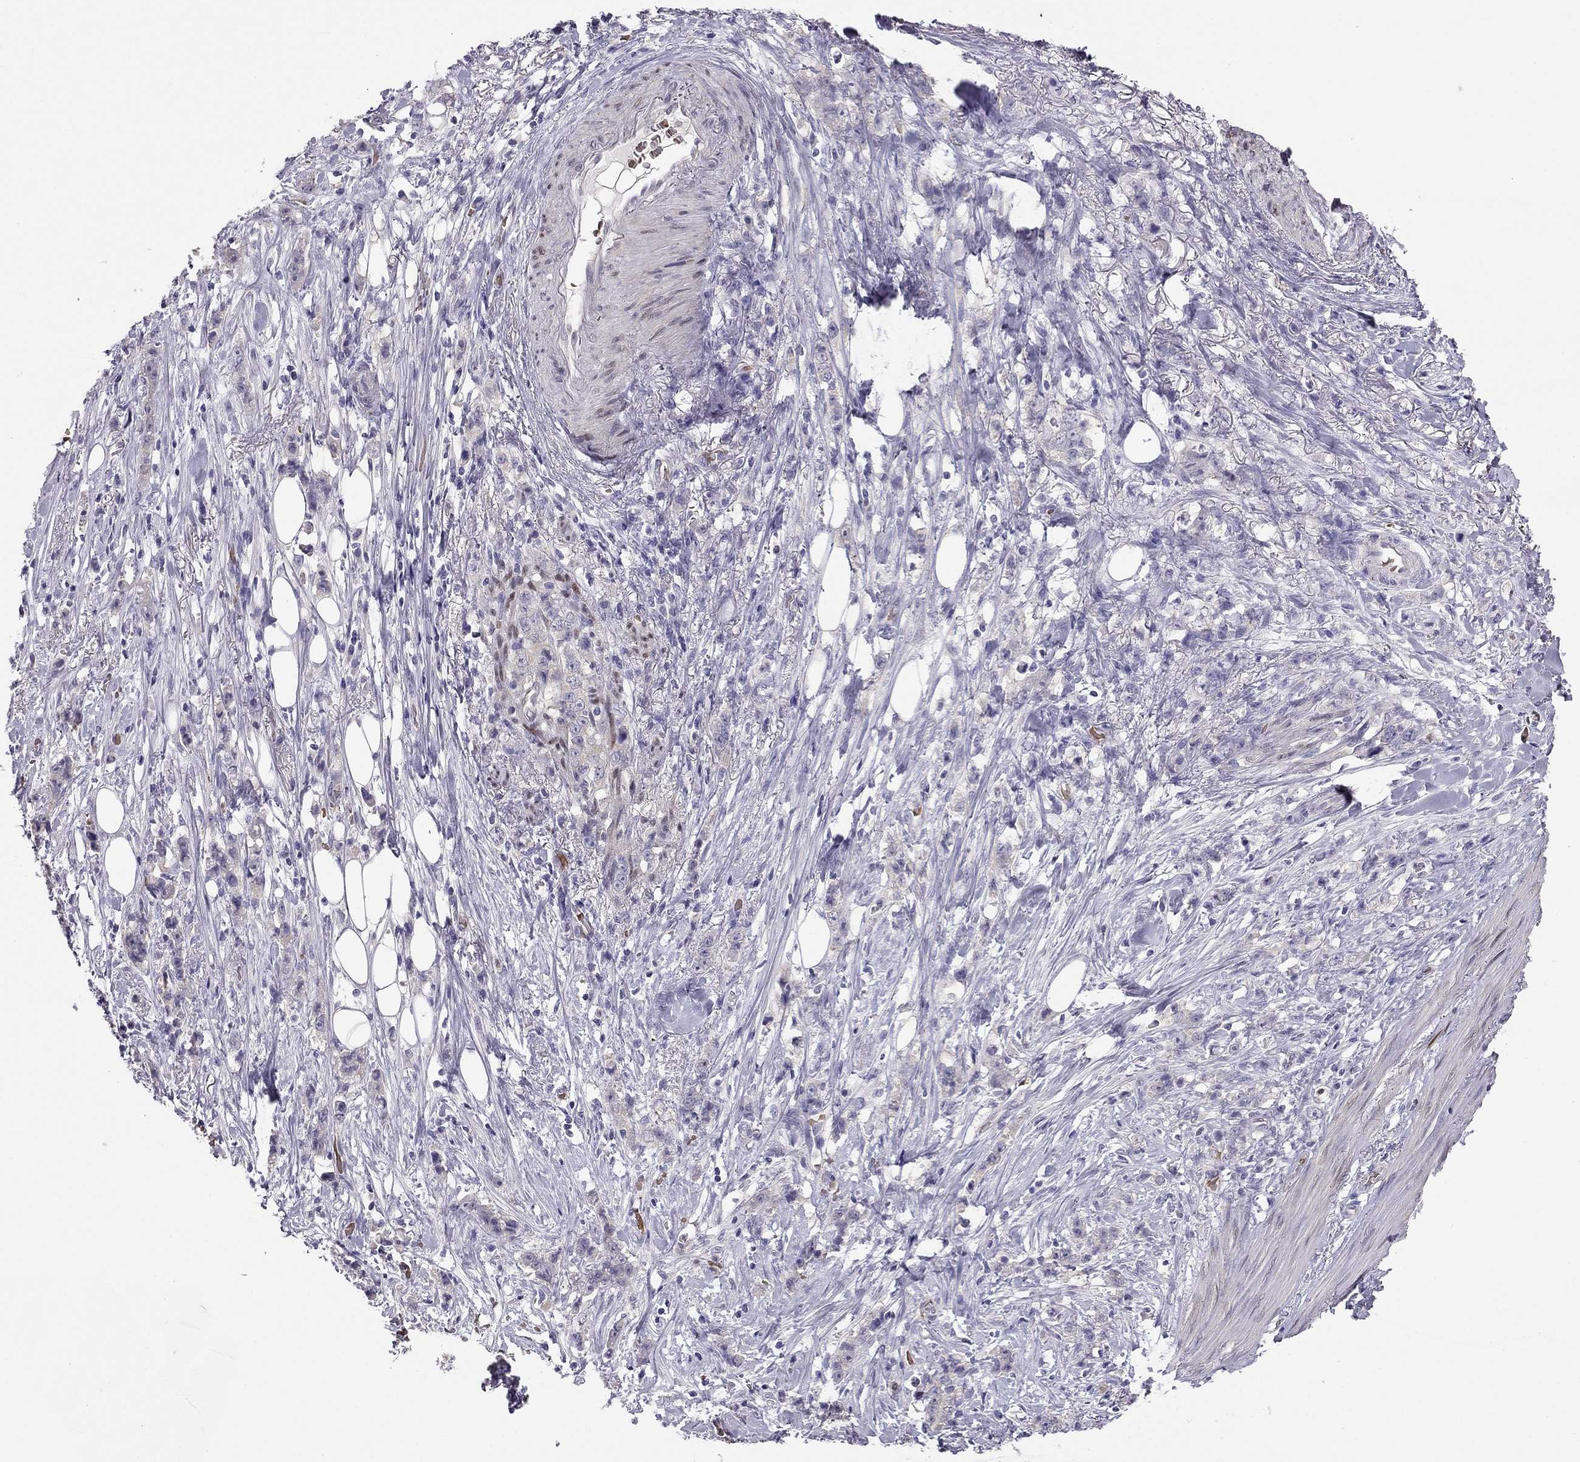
{"staining": {"intensity": "negative", "quantity": "none", "location": "none"}, "tissue": "stomach cancer", "cell_type": "Tumor cells", "image_type": "cancer", "snomed": [{"axis": "morphology", "description": "Adenocarcinoma, NOS"}, {"axis": "topography", "description": "Stomach, lower"}], "caption": "IHC photomicrograph of neoplastic tissue: human adenocarcinoma (stomach) stained with DAB (3,3'-diaminobenzidine) demonstrates no significant protein positivity in tumor cells. (Immunohistochemistry, brightfield microscopy, high magnification).", "gene": "RSPH14", "patient": {"sex": "male", "age": 88}}